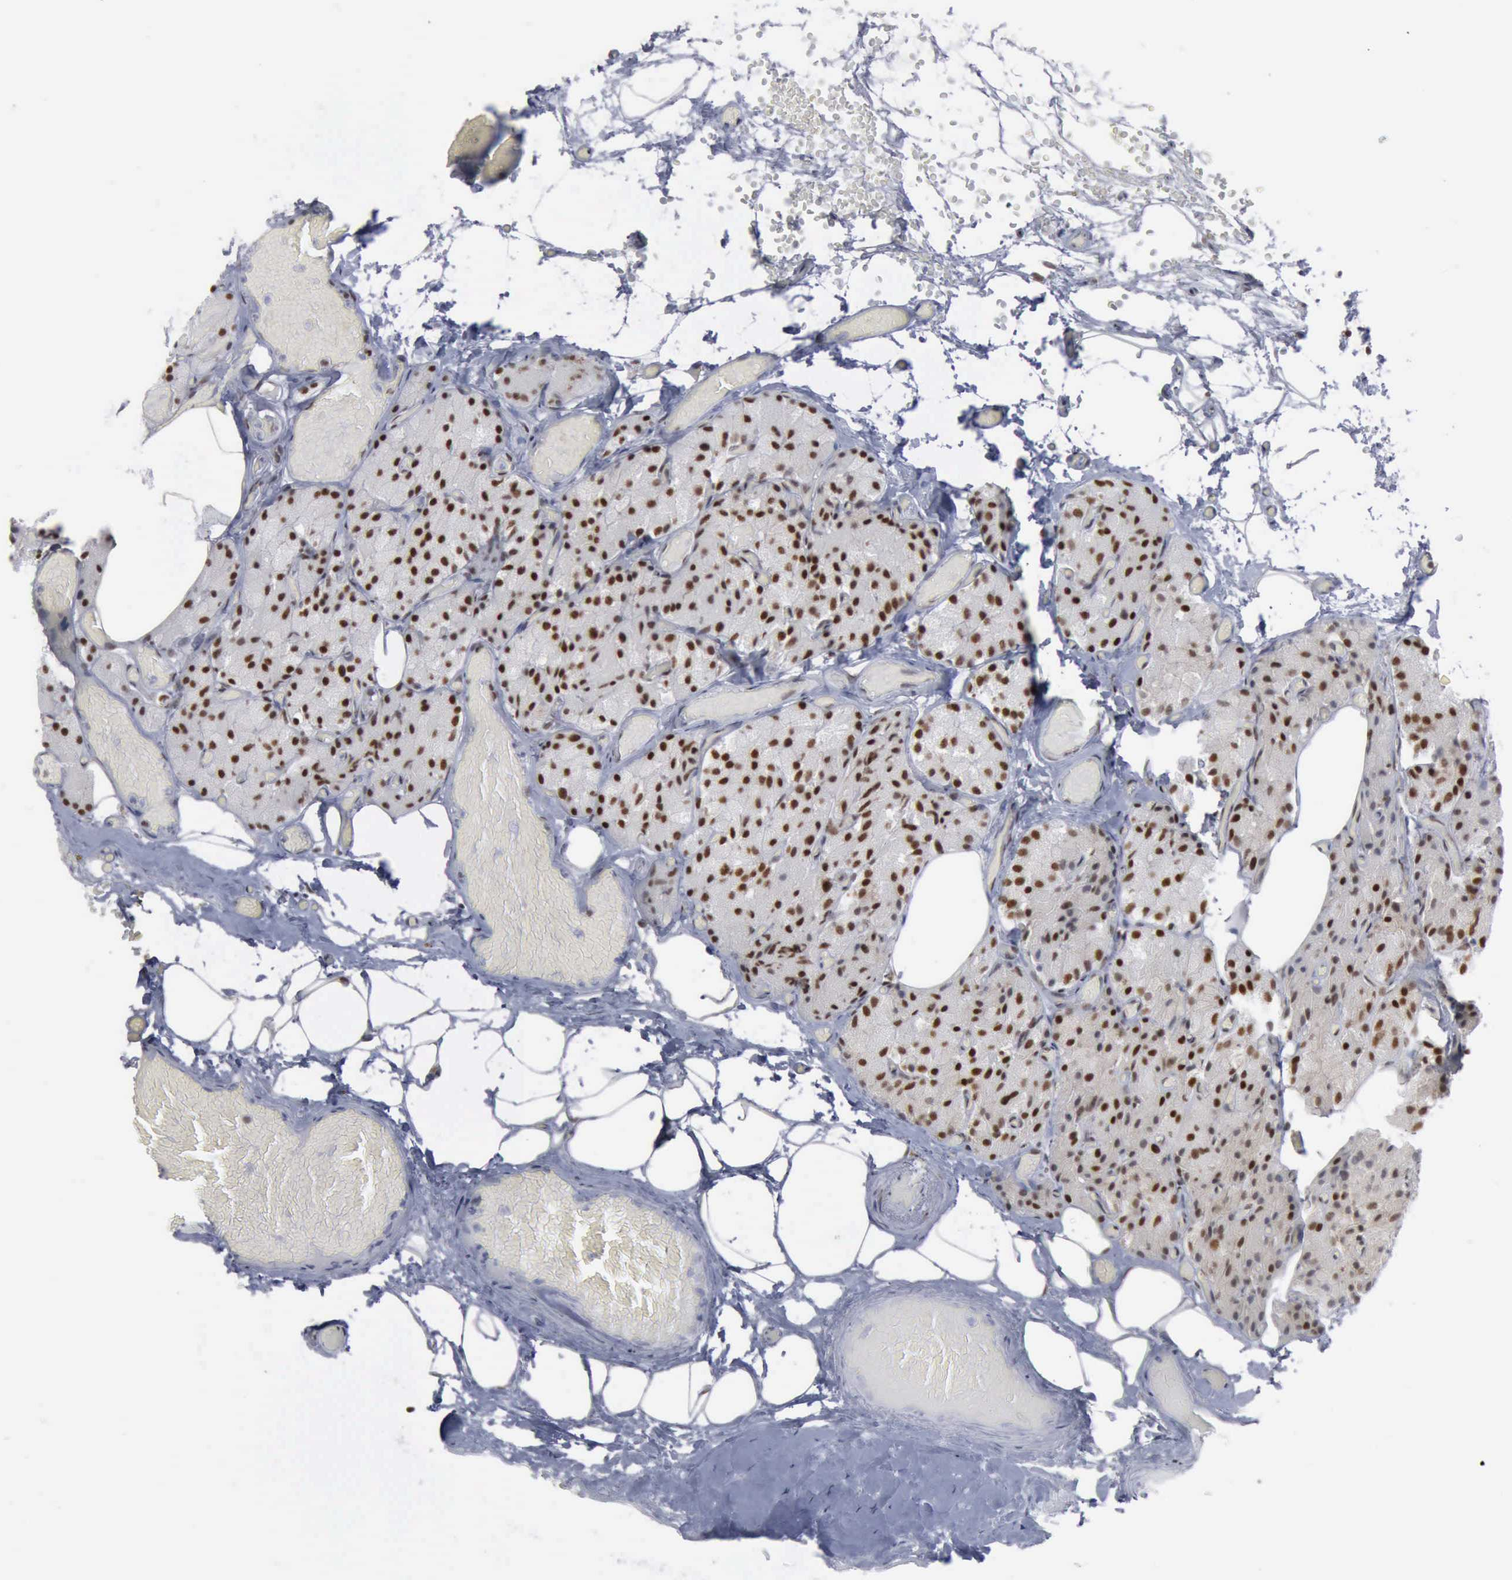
{"staining": {"intensity": "strong", "quantity": ">75%", "location": "nuclear"}, "tissue": "parathyroid gland", "cell_type": "Glandular cells", "image_type": "normal", "snomed": [{"axis": "morphology", "description": "Normal tissue, NOS"}, {"axis": "topography", "description": "Skeletal muscle"}, {"axis": "topography", "description": "Parathyroid gland"}], "caption": "Brown immunohistochemical staining in unremarkable human parathyroid gland displays strong nuclear expression in about >75% of glandular cells. (DAB IHC, brown staining for protein, blue staining for nuclei).", "gene": "XPA", "patient": {"sex": "female", "age": 37}}